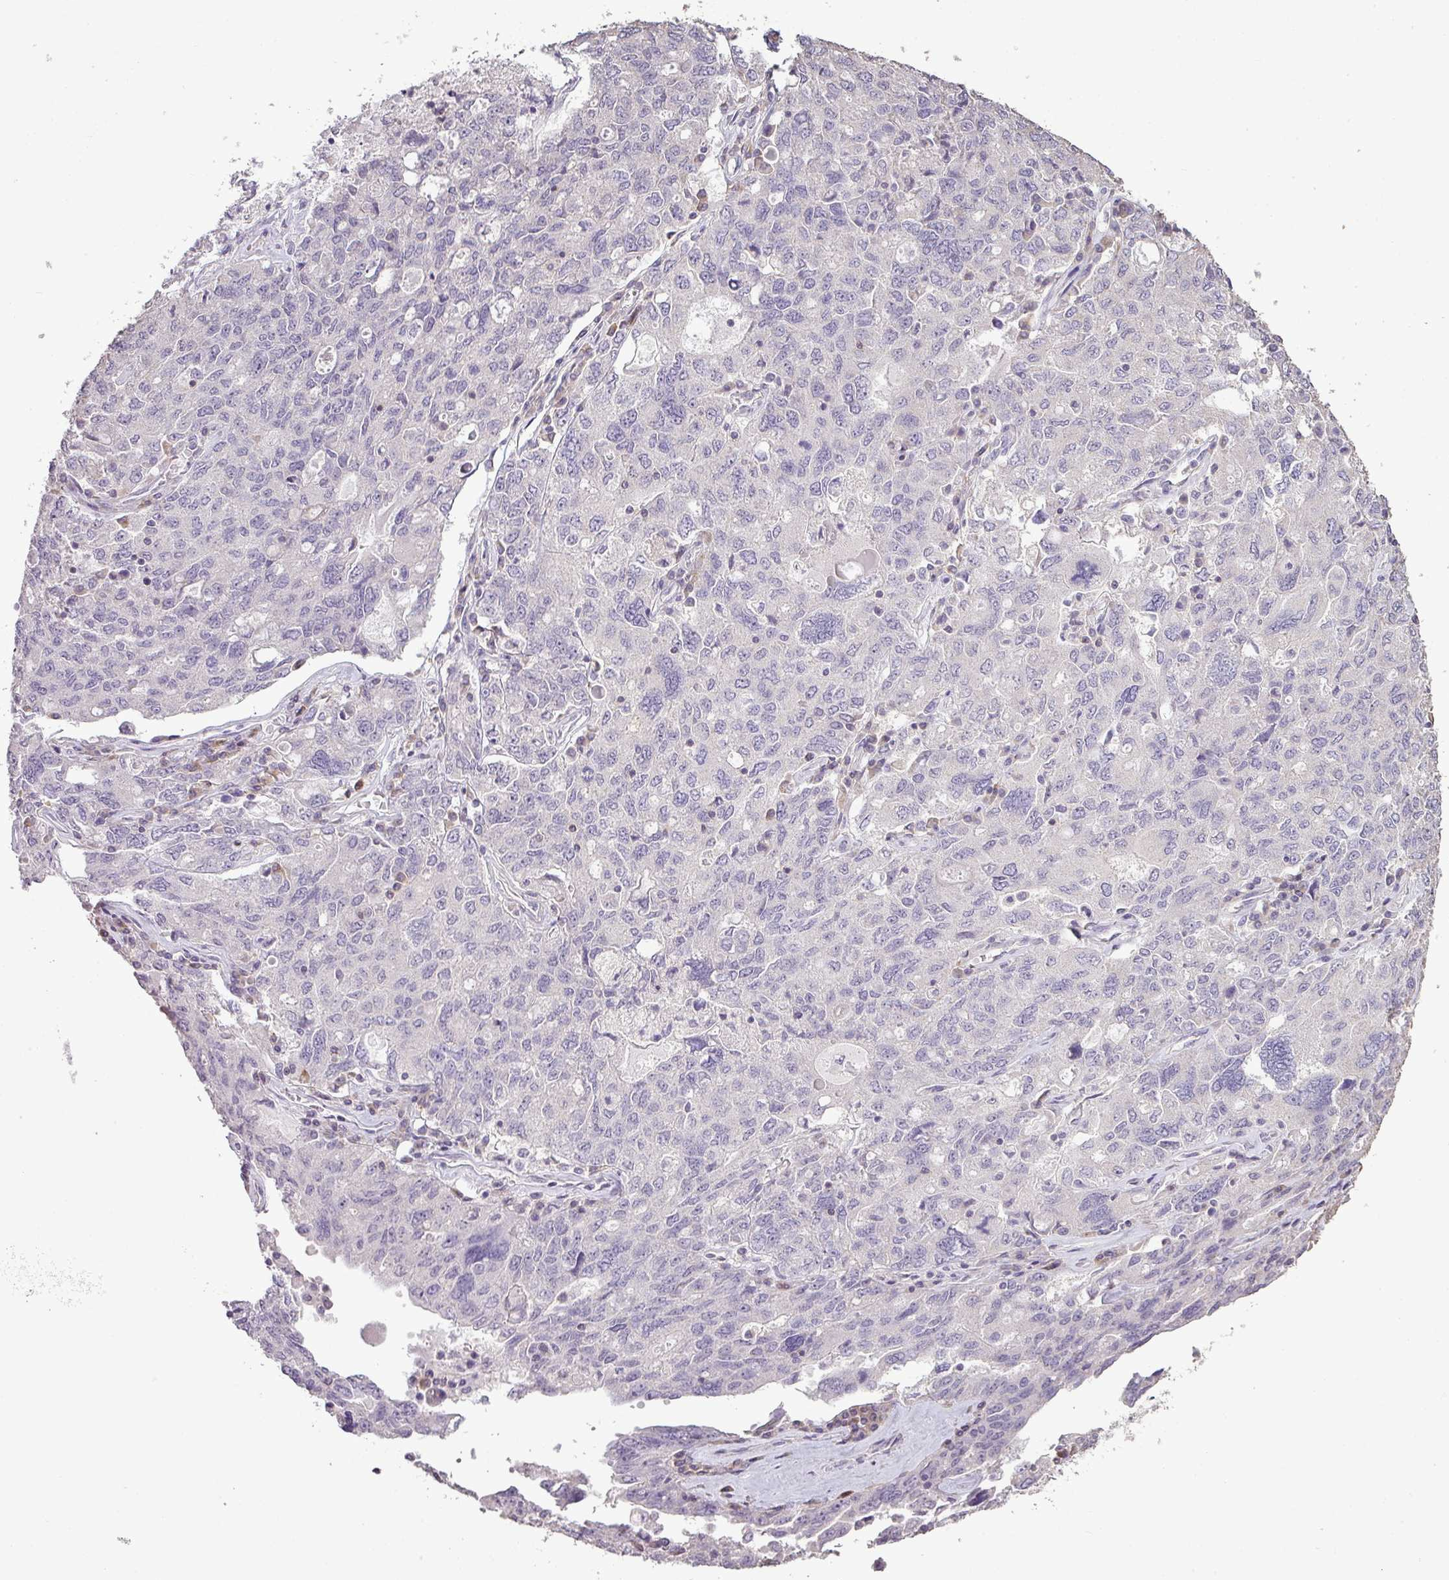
{"staining": {"intensity": "negative", "quantity": "none", "location": "none"}, "tissue": "ovarian cancer", "cell_type": "Tumor cells", "image_type": "cancer", "snomed": [{"axis": "morphology", "description": "Carcinoma, endometroid"}, {"axis": "topography", "description": "Ovary"}], "caption": "Ovarian endometroid carcinoma stained for a protein using immunohistochemistry shows no expression tumor cells.", "gene": "LY9", "patient": {"sex": "female", "age": 62}}